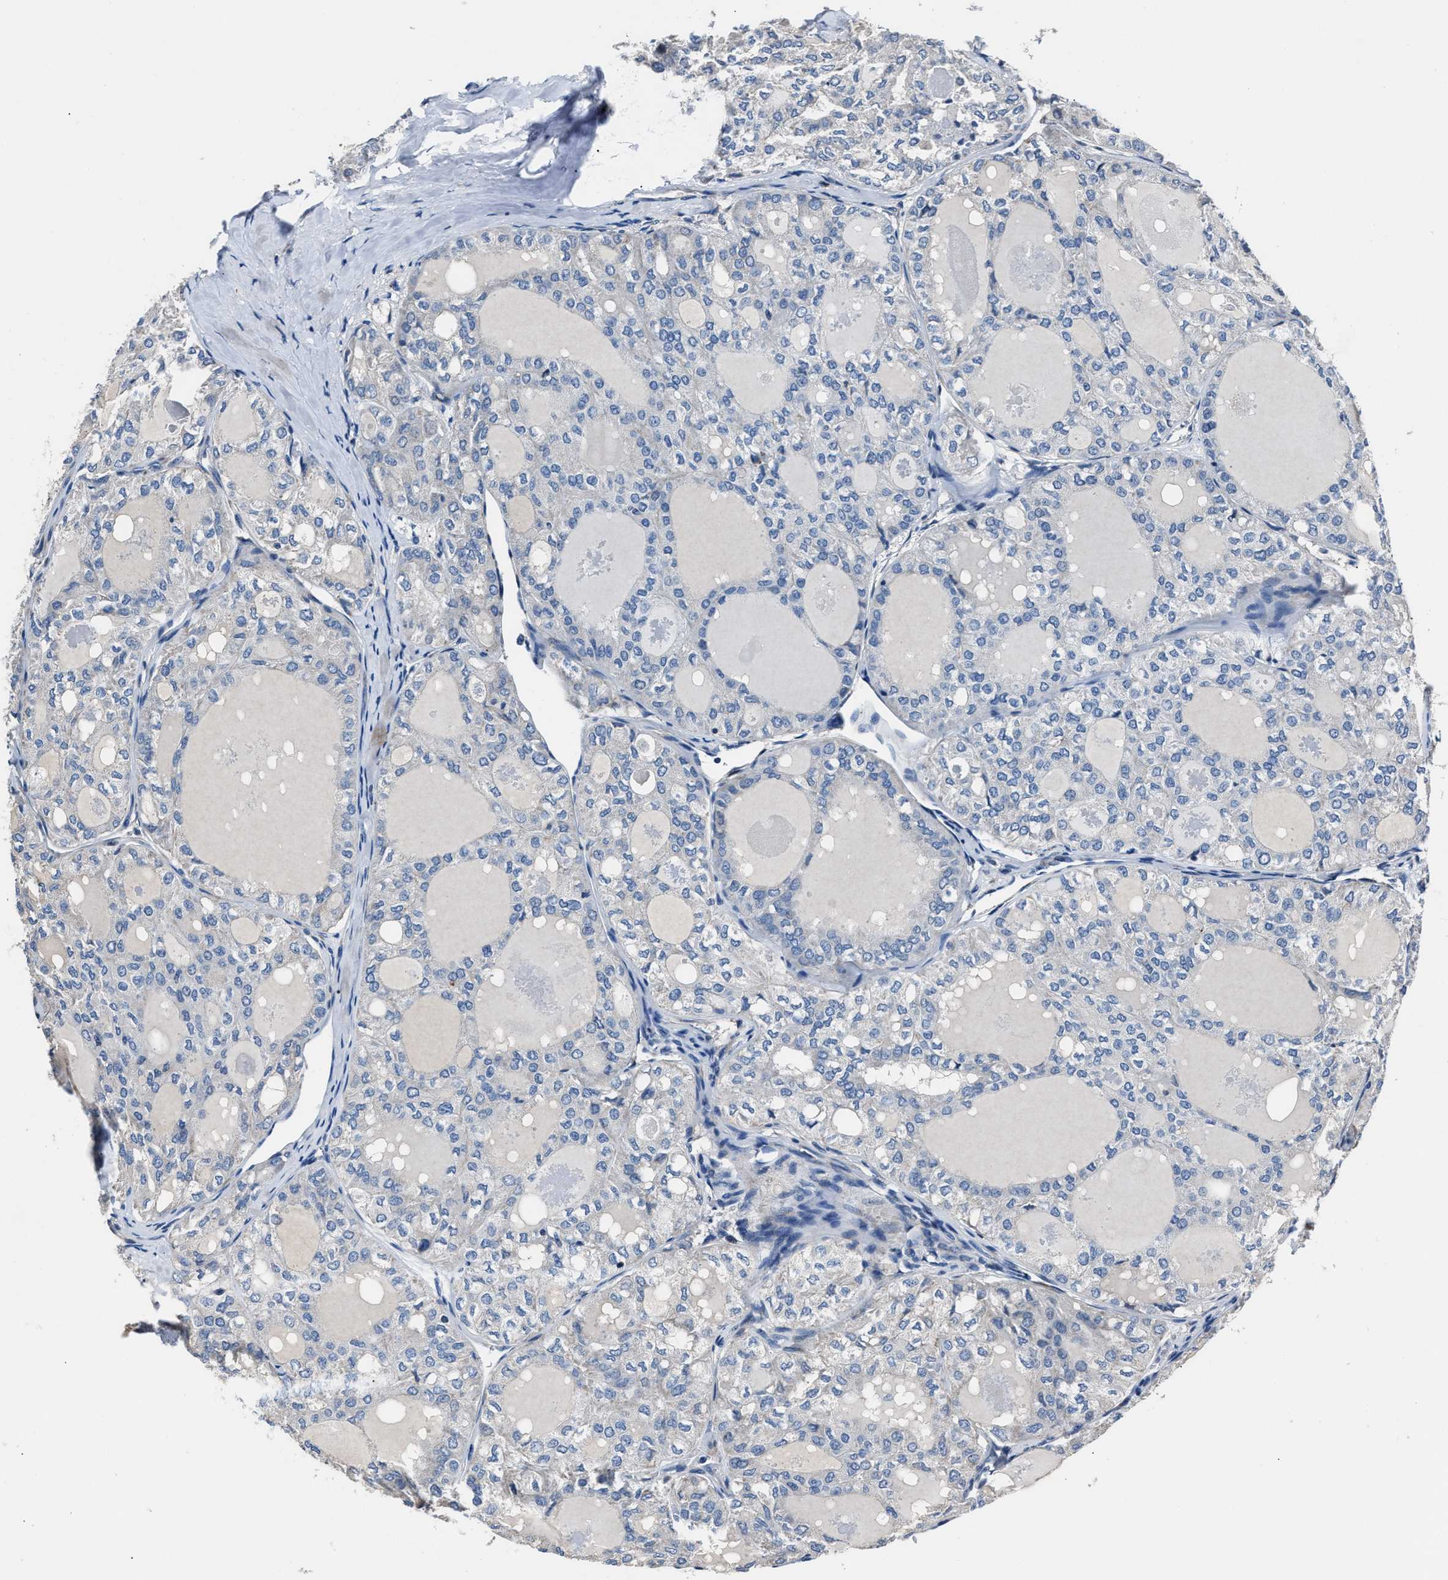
{"staining": {"intensity": "negative", "quantity": "none", "location": "none"}, "tissue": "thyroid cancer", "cell_type": "Tumor cells", "image_type": "cancer", "snomed": [{"axis": "morphology", "description": "Follicular adenoma carcinoma, NOS"}, {"axis": "topography", "description": "Thyroid gland"}], "caption": "Micrograph shows no protein positivity in tumor cells of thyroid cancer (follicular adenoma carcinoma) tissue.", "gene": "DNAJC24", "patient": {"sex": "male", "age": 75}}